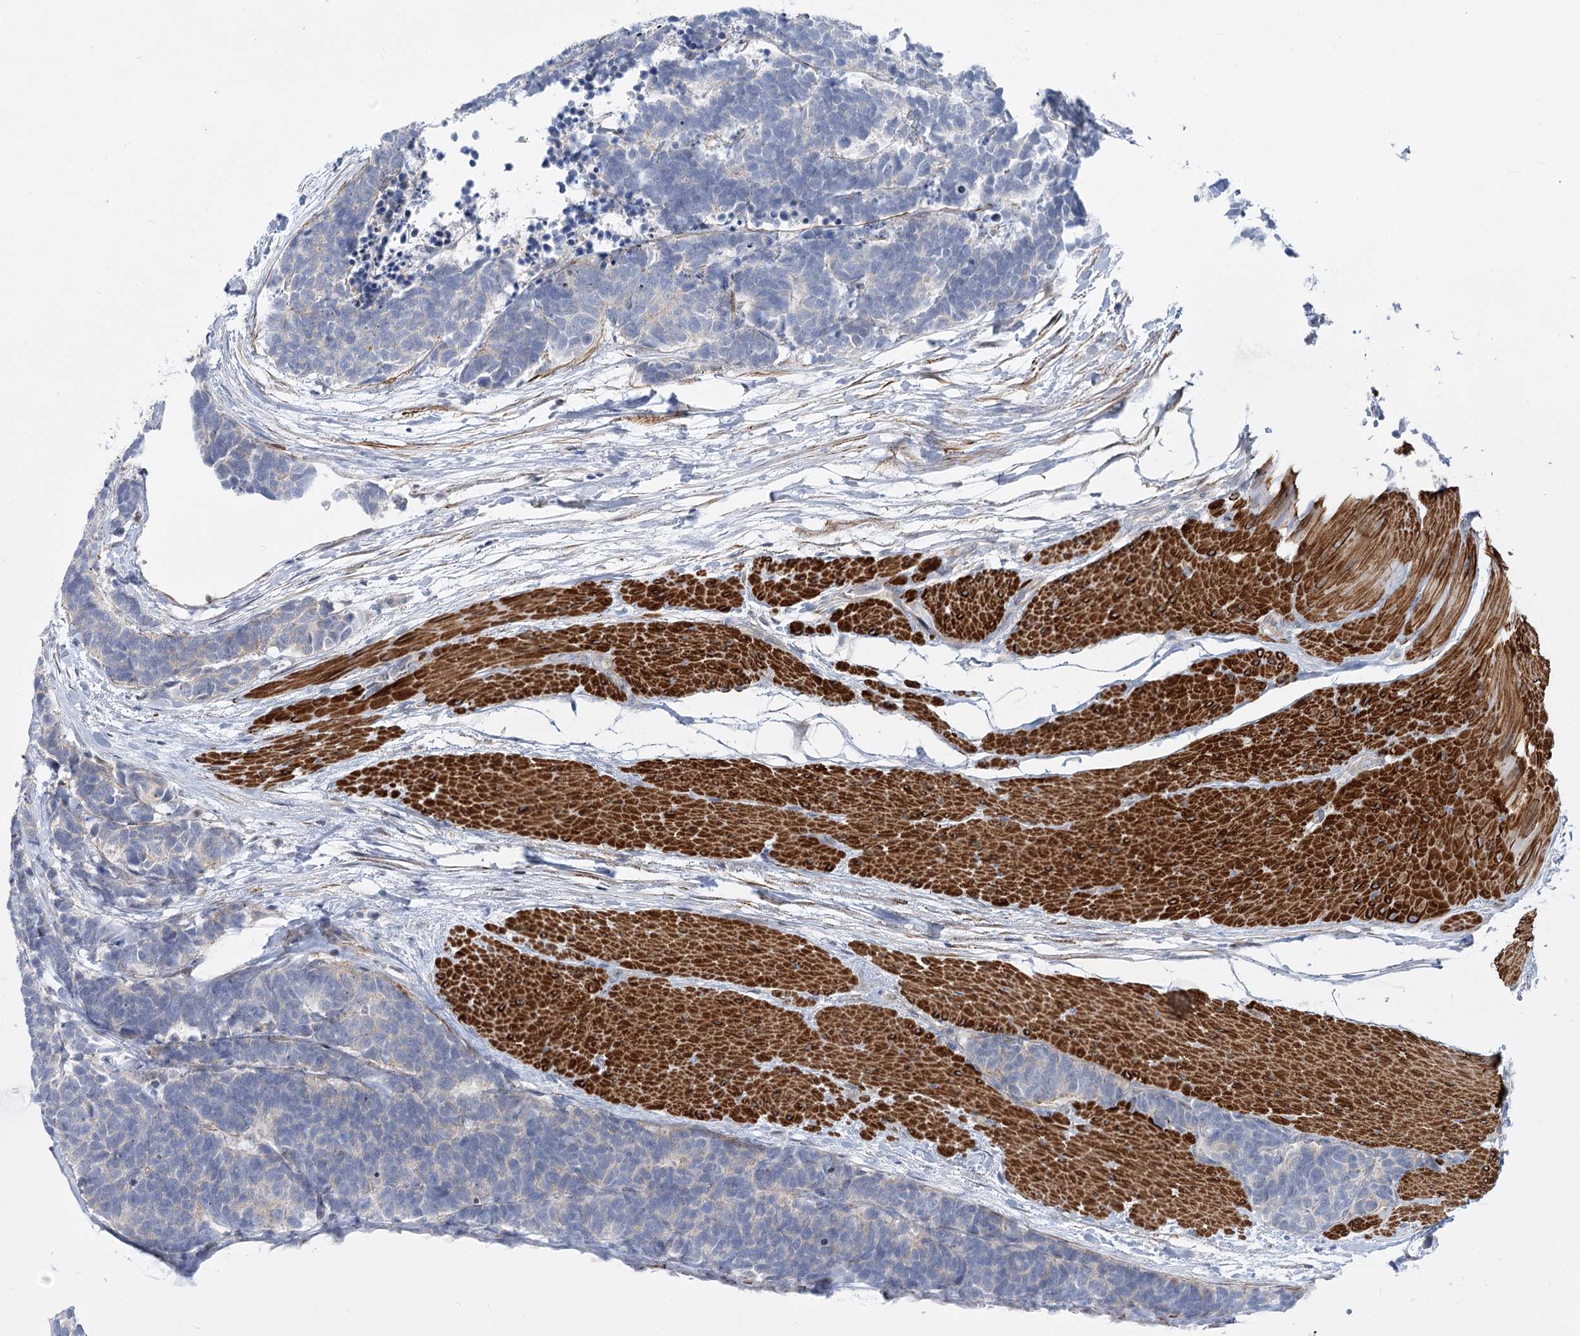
{"staining": {"intensity": "negative", "quantity": "none", "location": "none"}, "tissue": "carcinoid", "cell_type": "Tumor cells", "image_type": "cancer", "snomed": [{"axis": "morphology", "description": "Carcinoma, NOS"}, {"axis": "morphology", "description": "Carcinoid, malignant, NOS"}, {"axis": "topography", "description": "Urinary bladder"}], "caption": "DAB (3,3'-diaminobenzidine) immunohistochemical staining of carcinoid shows no significant staining in tumor cells.", "gene": "ARSI", "patient": {"sex": "male", "age": 57}}